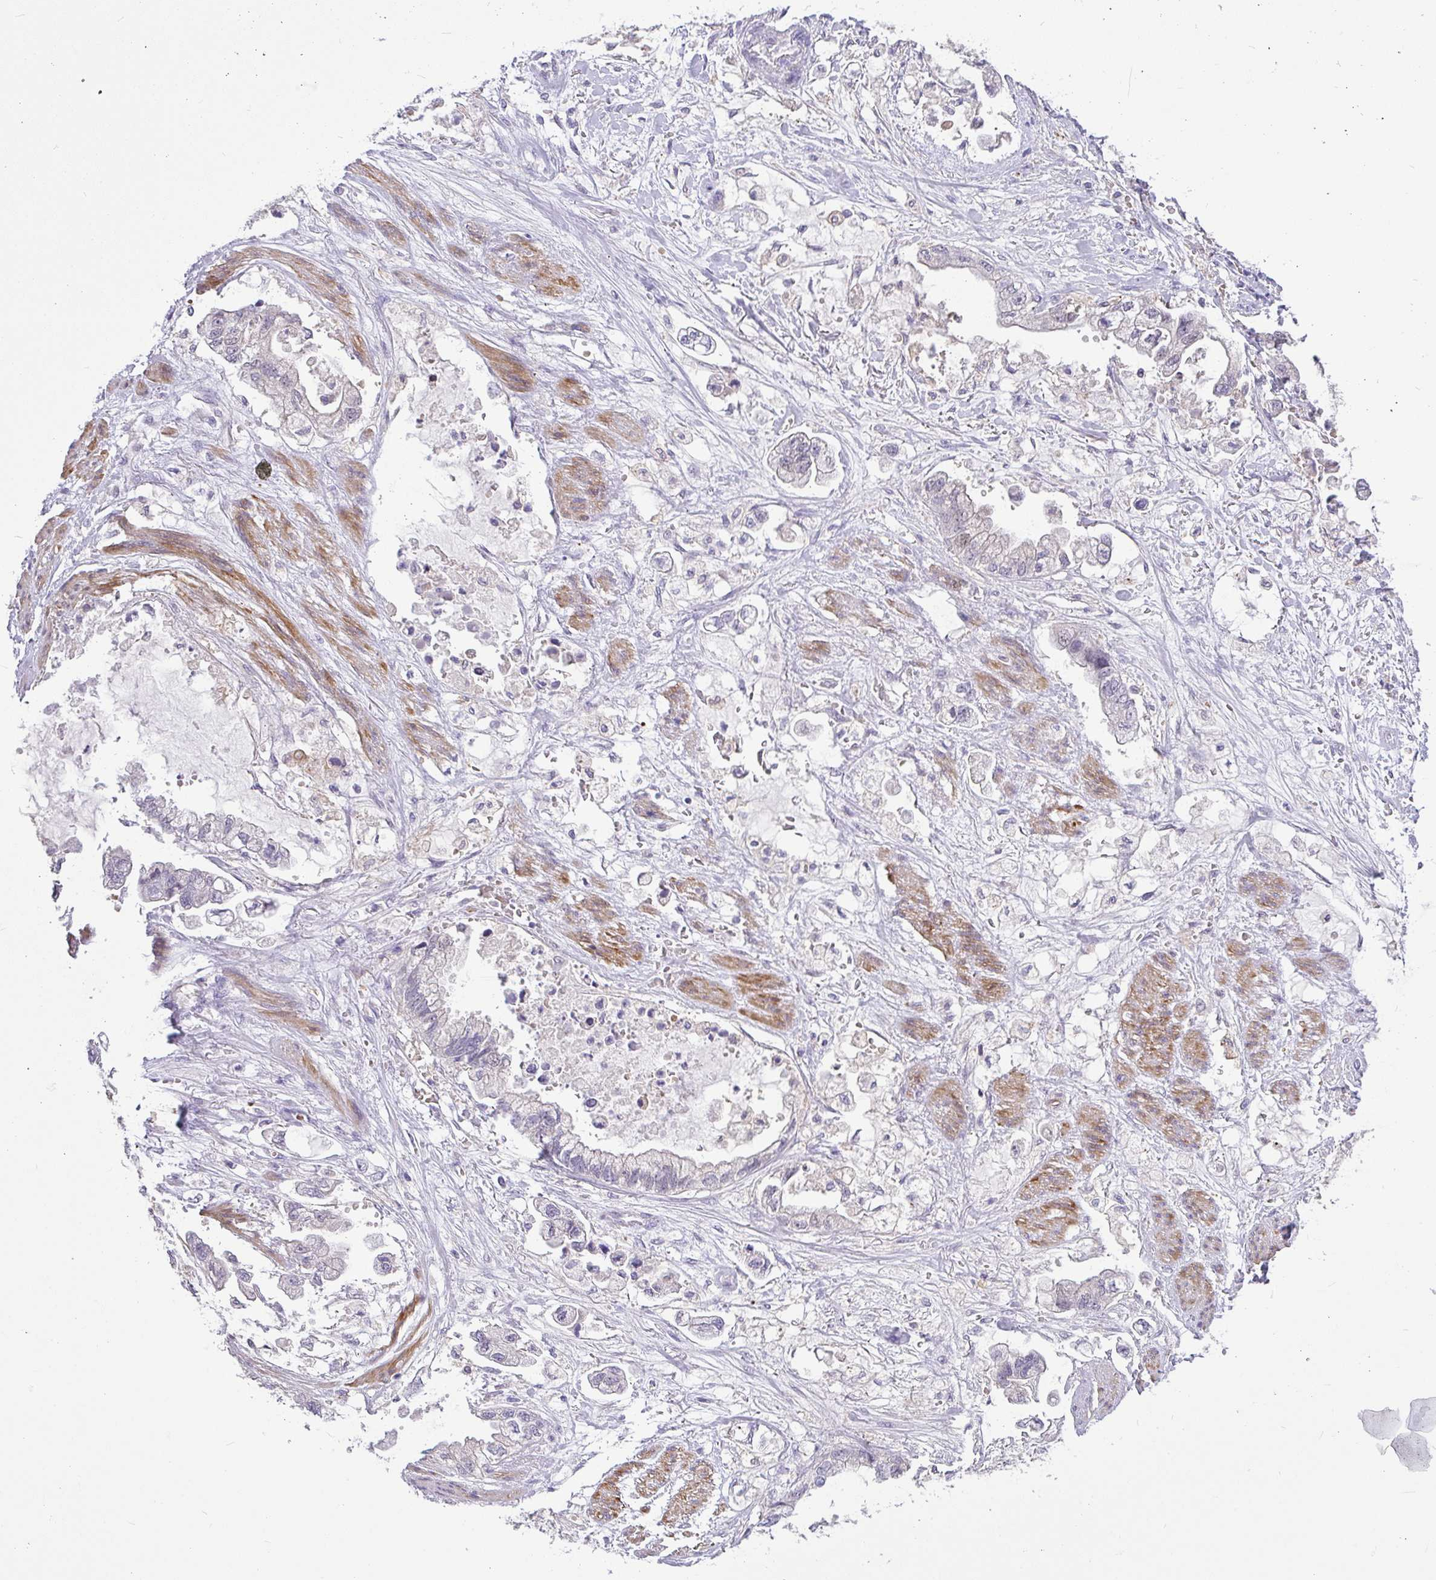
{"staining": {"intensity": "negative", "quantity": "none", "location": "none"}, "tissue": "stomach cancer", "cell_type": "Tumor cells", "image_type": "cancer", "snomed": [{"axis": "morphology", "description": "Adenocarcinoma, NOS"}, {"axis": "topography", "description": "Stomach"}], "caption": "Tumor cells are negative for brown protein staining in stomach adenocarcinoma.", "gene": "MOCS1", "patient": {"sex": "male", "age": 62}}